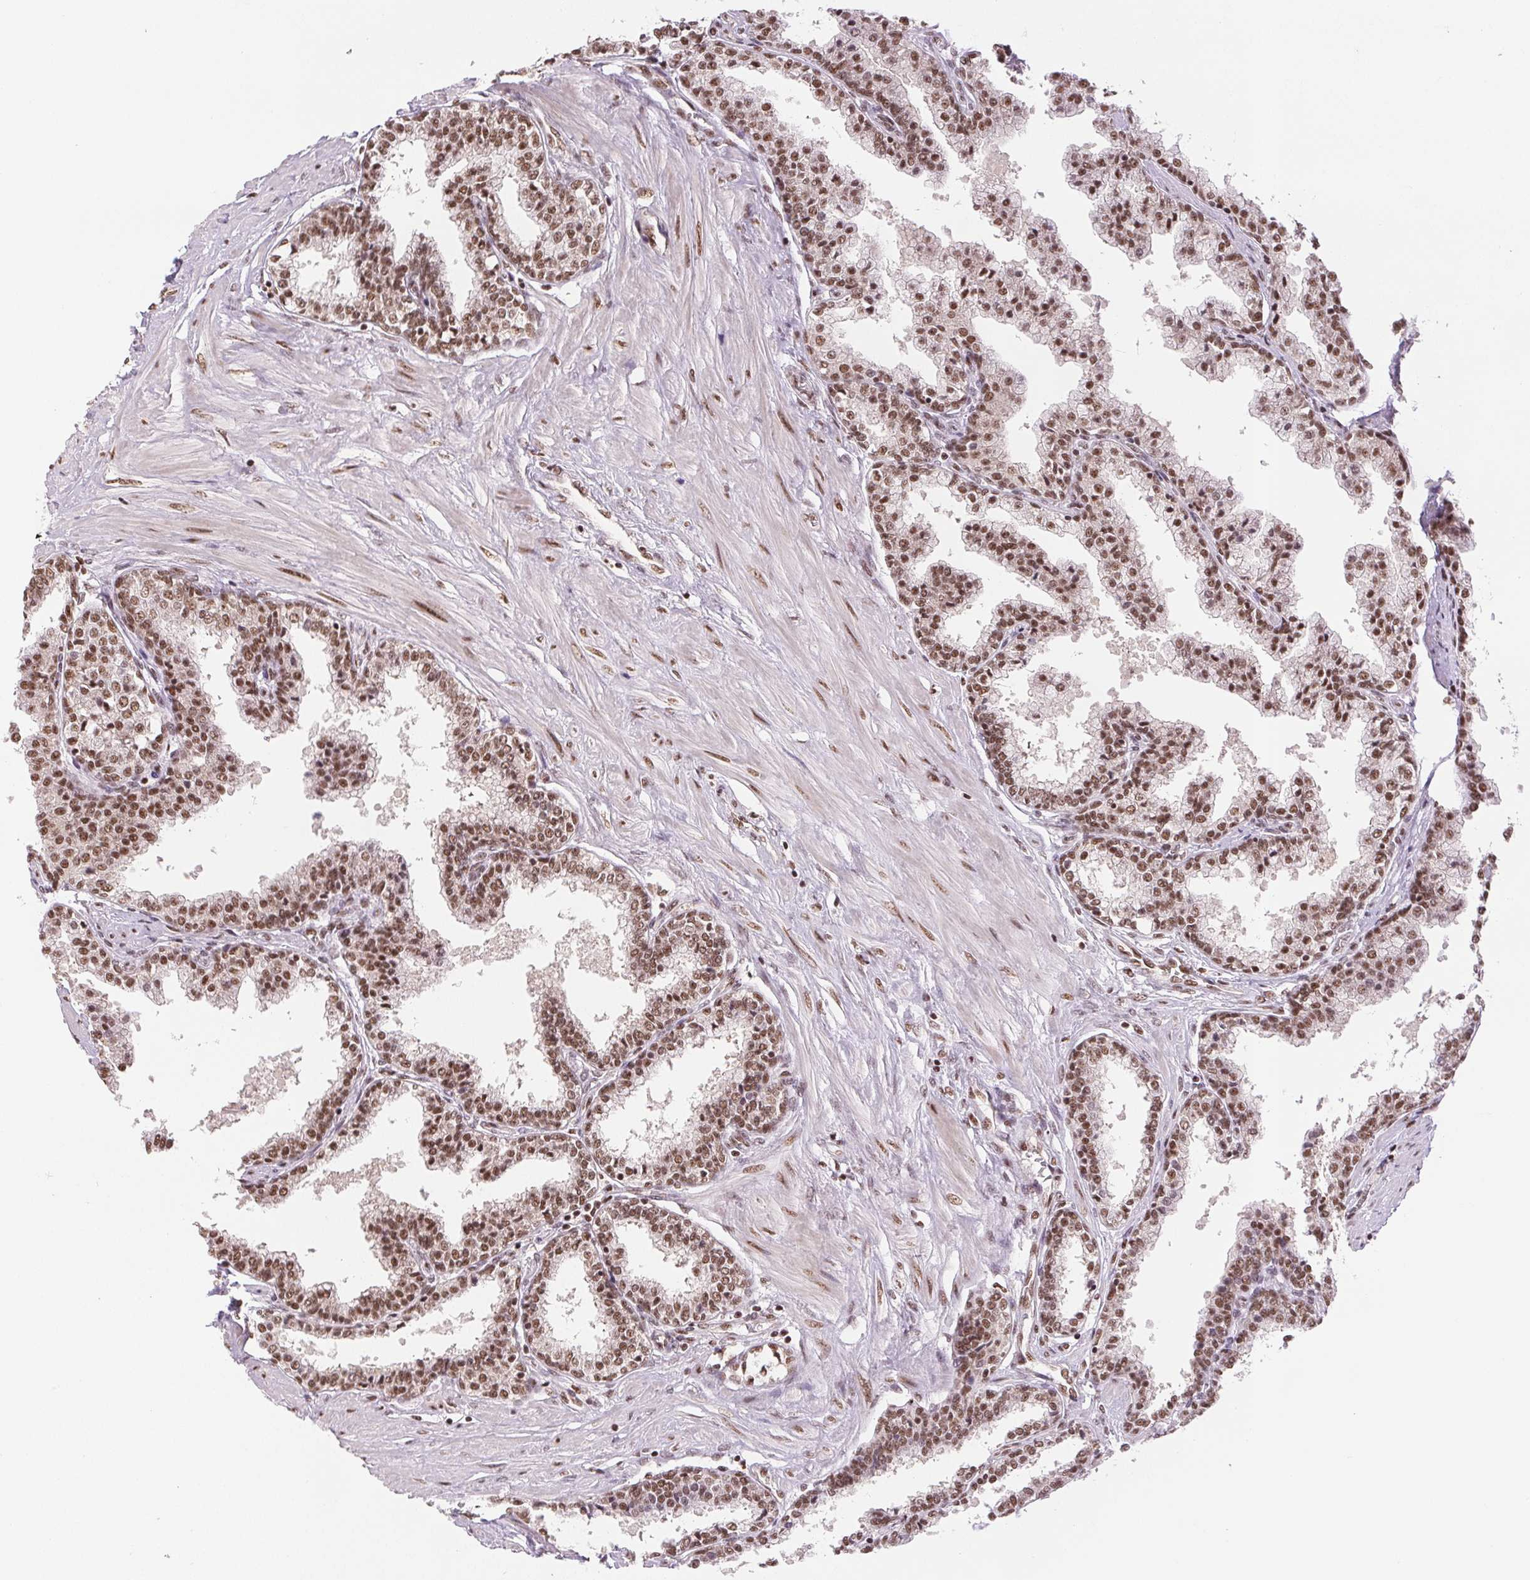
{"staining": {"intensity": "moderate", "quantity": ">75%", "location": "nuclear"}, "tissue": "prostate", "cell_type": "Glandular cells", "image_type": "normal", "snomed": [{"axis": "morphology", "description": "Normal tissue, NOS"}, {"axis": "topography", "description": "Prostate"}], "caption": "Moderate nuclear protein positivity is identified in approximately >75% of glandular cells in prostate.", "gene": "IK", "patient": {"sex": "male", "age": 55}}